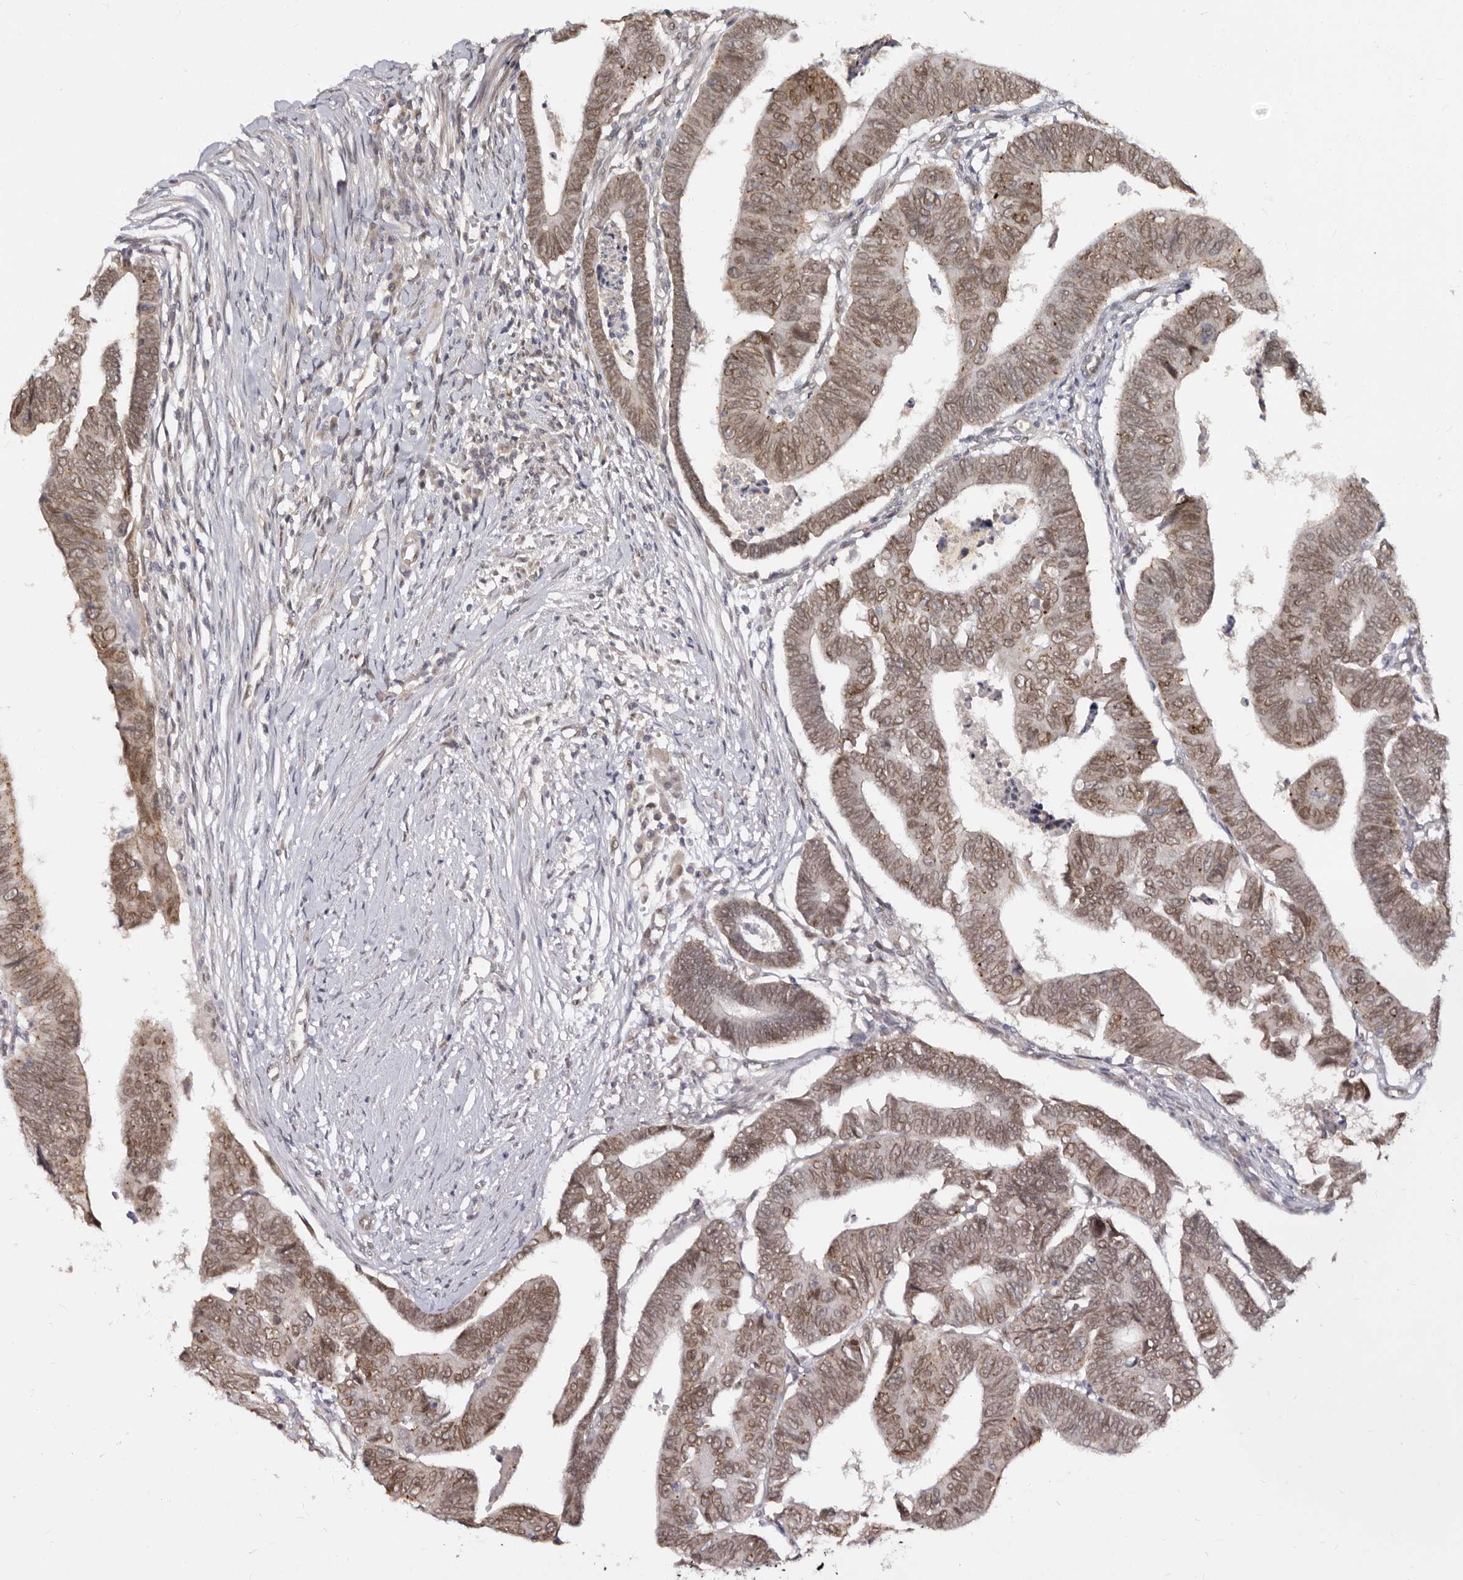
{"staining": {"intensity": "moderate", "quantity": ">75%", "location": "cytoplasmic/membranous,nuclear"}, "tissue": "colorectal cancer", "cell_type": "Tumor cells", "image_type": "cancer", "snomed": [{"axis": "morphology", "description": "Adenocarcinoma, NOS"}, {"axis": "topography", "description": "Rectum"}], "caption": "About >75% of tumor cells in human adenocarcinoma (colorectal) reveal moderate cytoplasmic/membranous and nuclear protein expression as visualized by brown immunohistochemical staining.", "gene": "LCORL", "patient": {"sex": "female", "age": 65}}